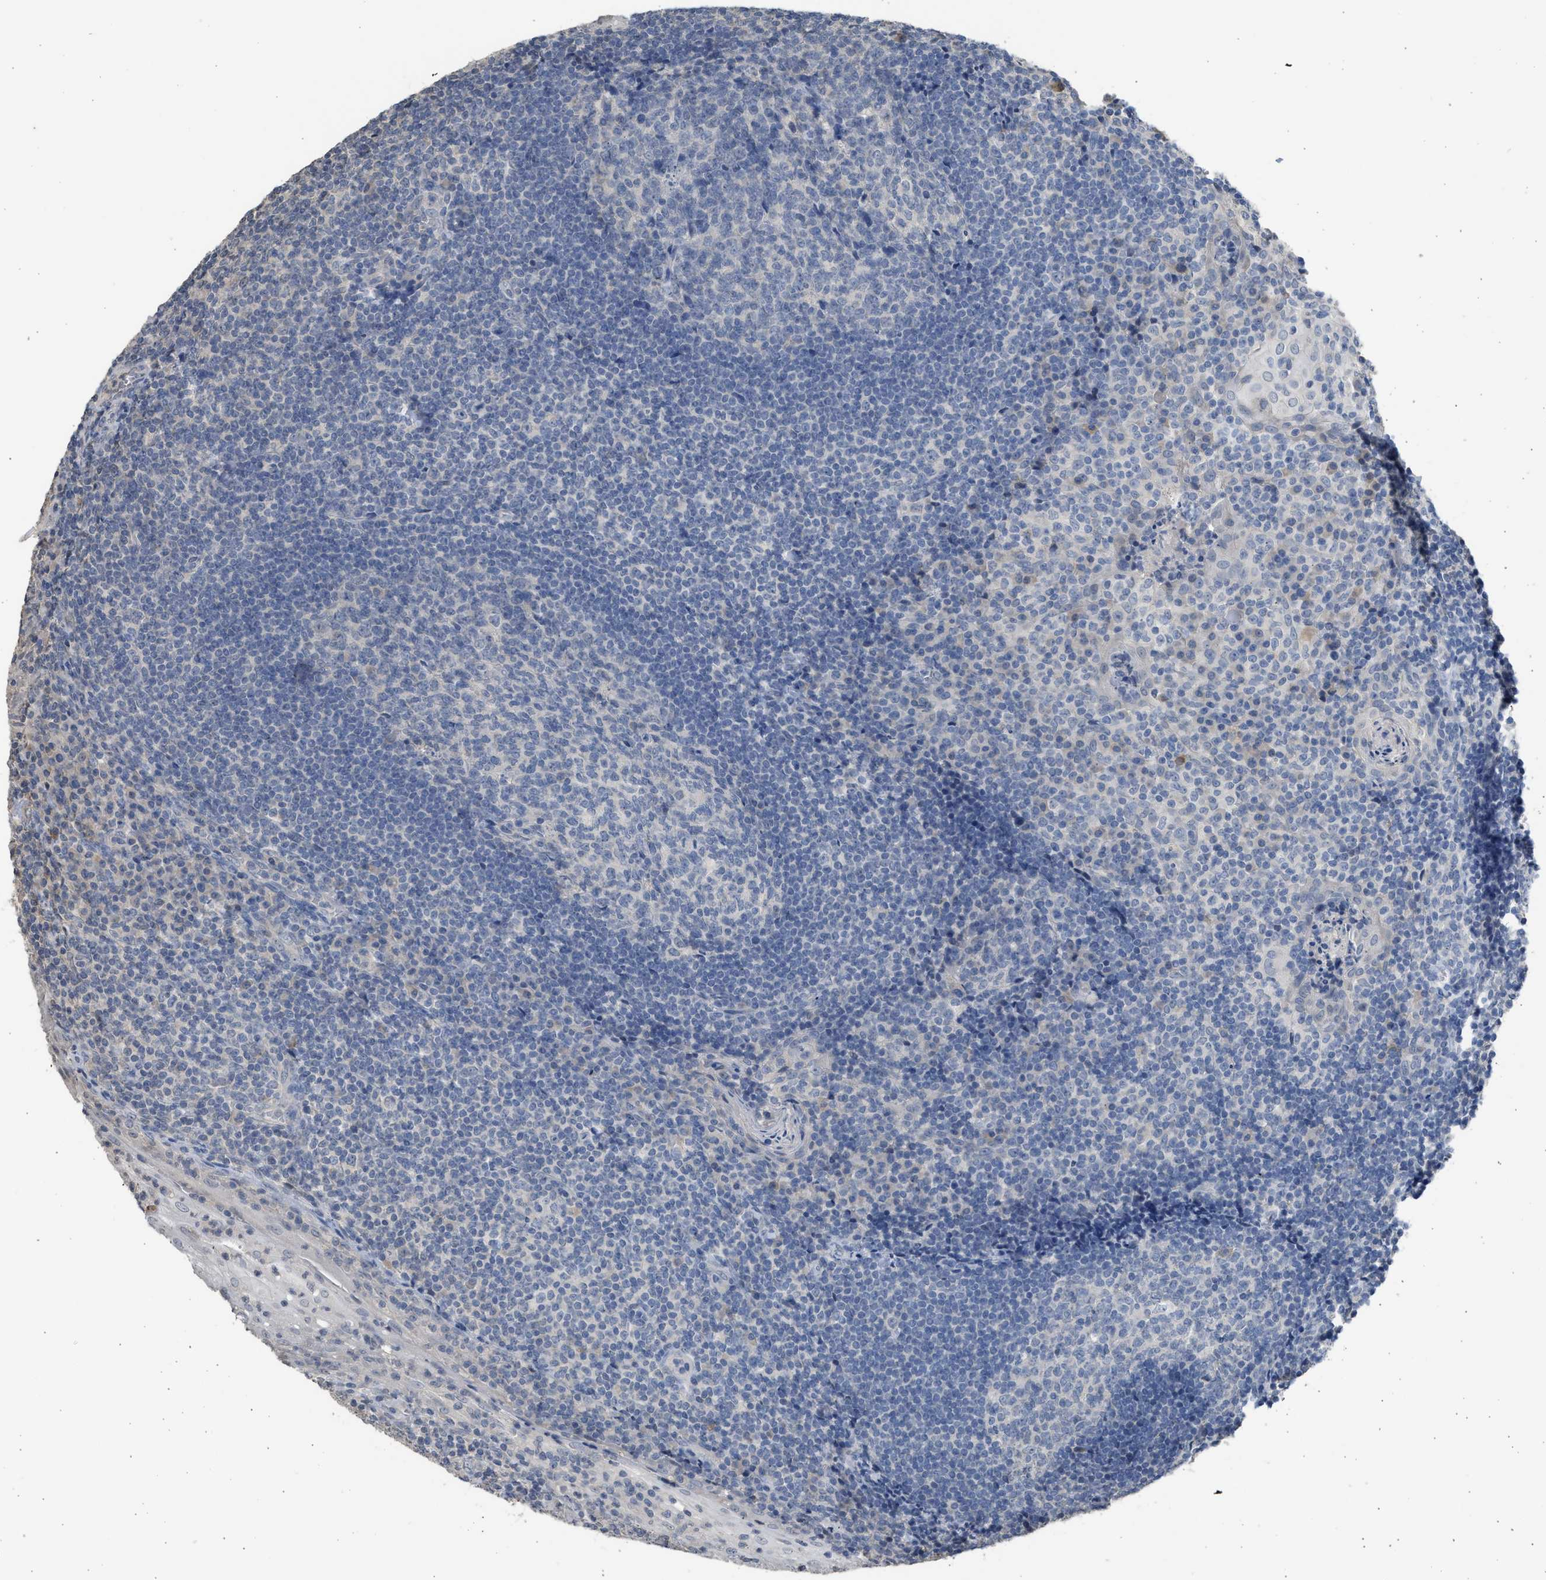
{"staining": {"intensity": "negative", "quantity": "none", "location": "none"}, "tissue": "tonsil", "cell_type": "Germinal center cells", "image_type": "normal", "snomed": [{"axis": "morphology", "description": "Normal tissue, NOS"}, {"axis": "topography", "description": "Tonsil"}], "caption": "Human tonsil stained for a protein using immunohistochemistry (IHC) shows no staining in germinal center cells.", "gene": "SULT2A1", "patient": {"sex": "male", "age": 37}}